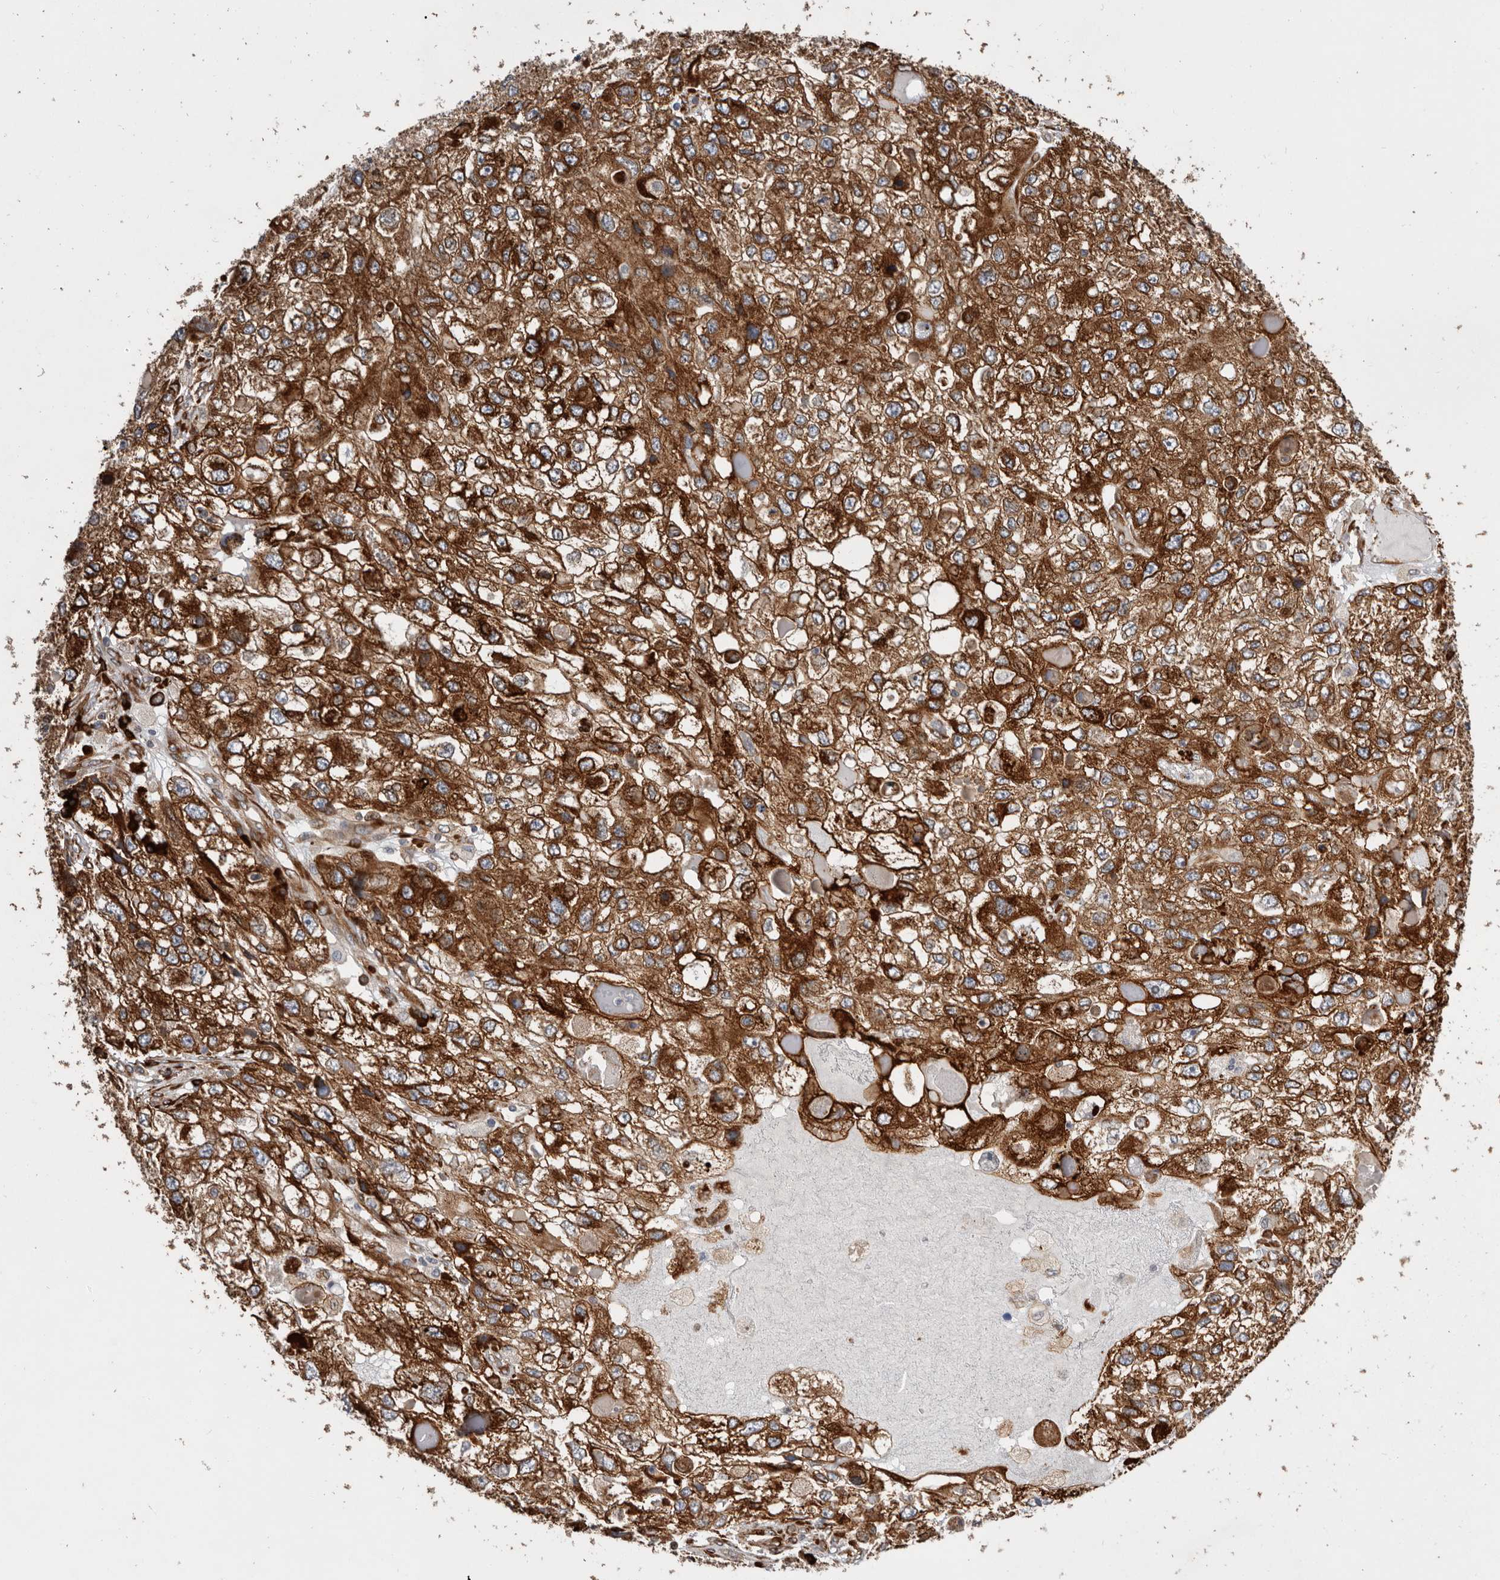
{"staining": {"intensity": "strong", "quantity": ">75%", "location": "cytoplasmic/membranous"}, "tissue": "endometrial cancer", "cell_type": "Tumor cells", "image_type": "cancer", "snomed": [{"axis": "morphology", "description": "Adenocarcinoma, NOS"}, {"axis": "topography", "description": "Endometrium"}], "caption": "DAB (3,3'-diaminobenzidine) immunohistochemical staining of endometrial cancer exhibits strong cytoplasmic/membranous protein positivity in approximately >75% of tumor cells. (Stains: DAB (3,3'-diaminobenzidine) in brown, nuclei in blue, Microscopy: brightfield microscopy at high magnification).", "gene": "WDTC1", "patient": {"sex": "female", "age": 49}}